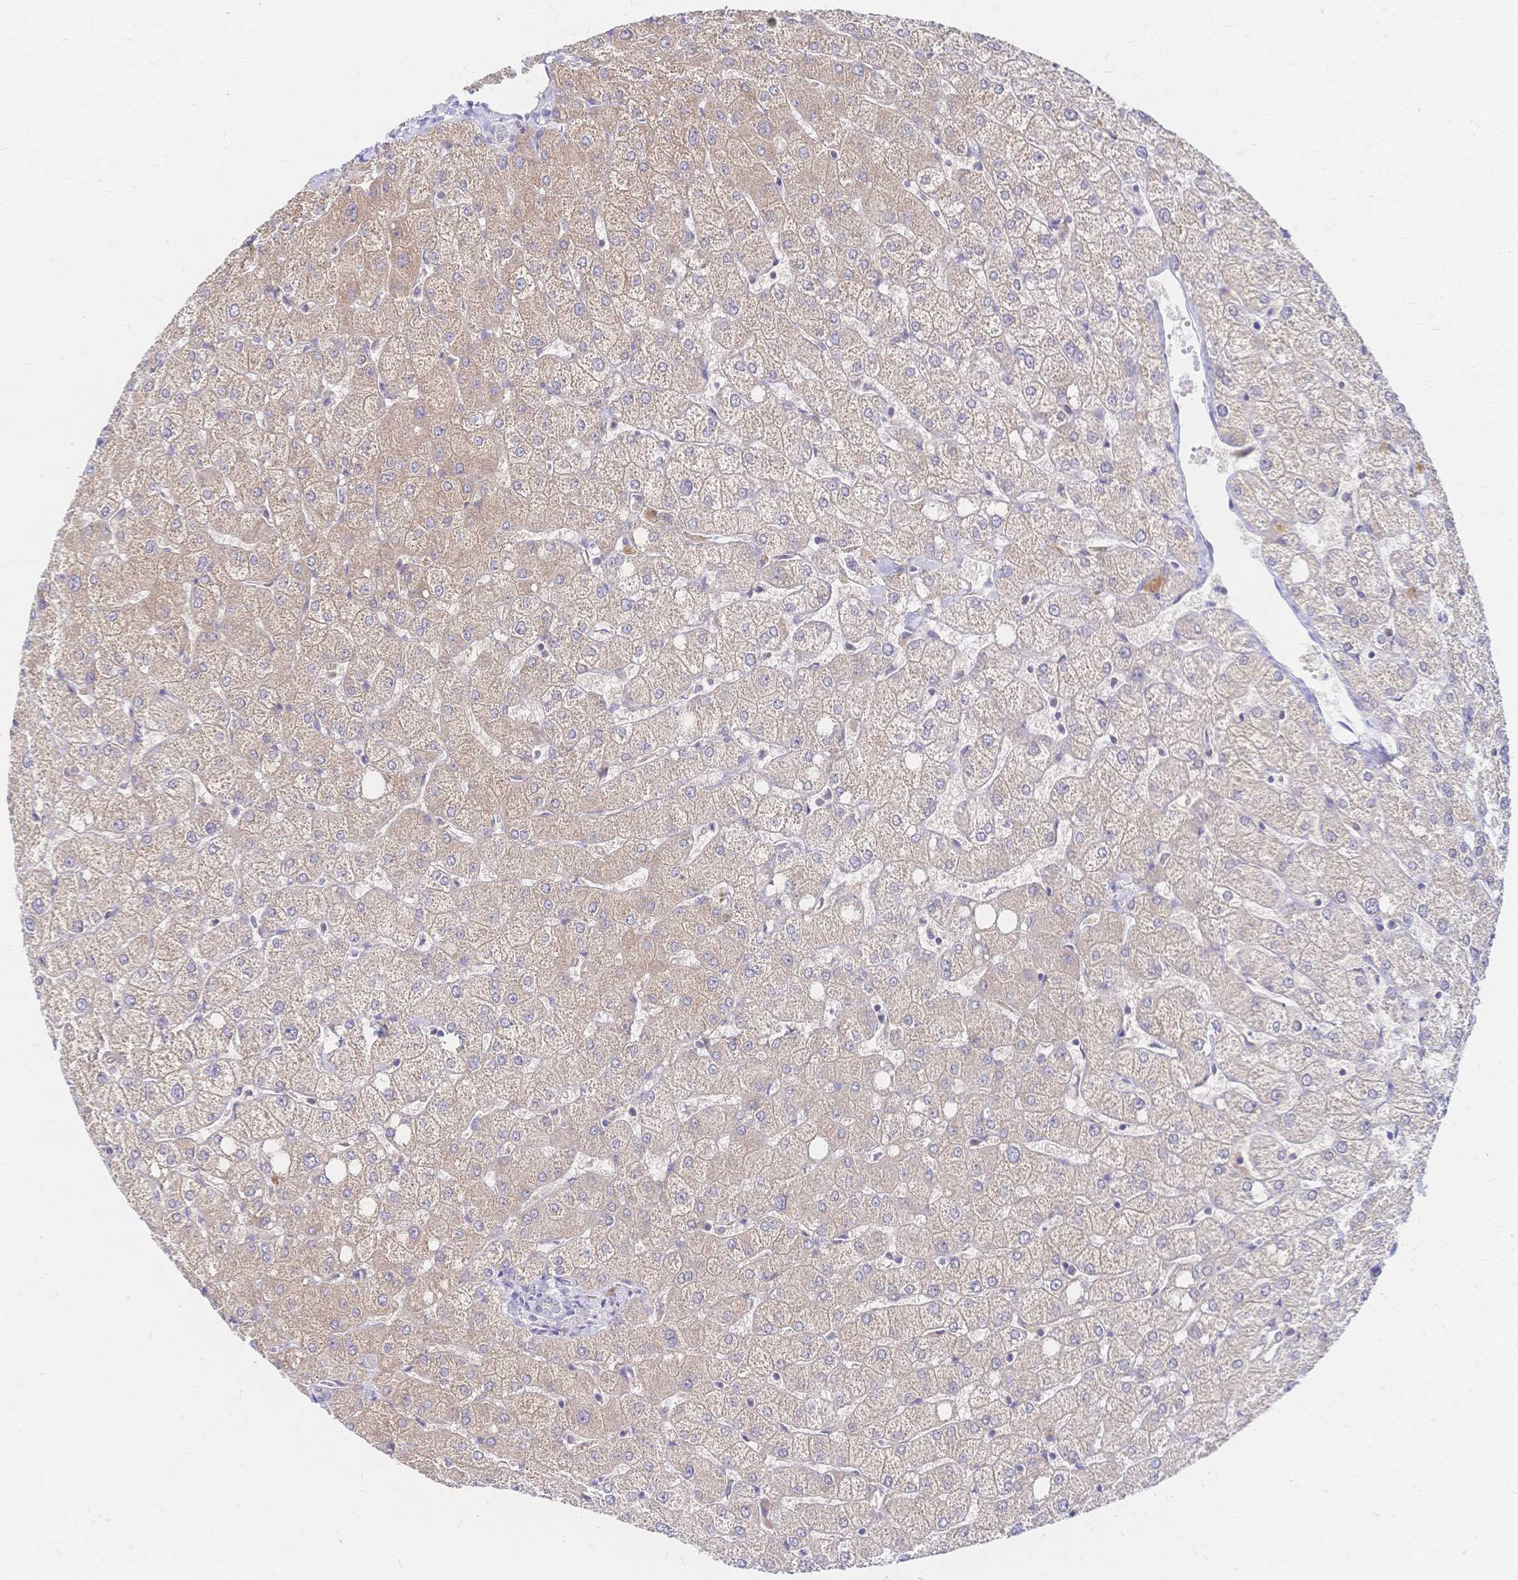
{"staining": {"intensity": "negative", "quantity": "none", "location": "none"}, "tissue": "liver", "cell_type": "Cholangiocytes", "image_type": "normal", "snomed": [{"axis": "morphology", "description": "Normal tissue, NOS"}, {"axis": "topography", "description": "Liver"}], "caption": "IHC of normal human liver shows no staining in cholangiocytes.", "gene": "VWC2L", "patient": {"sex": "female", "age": 54}}